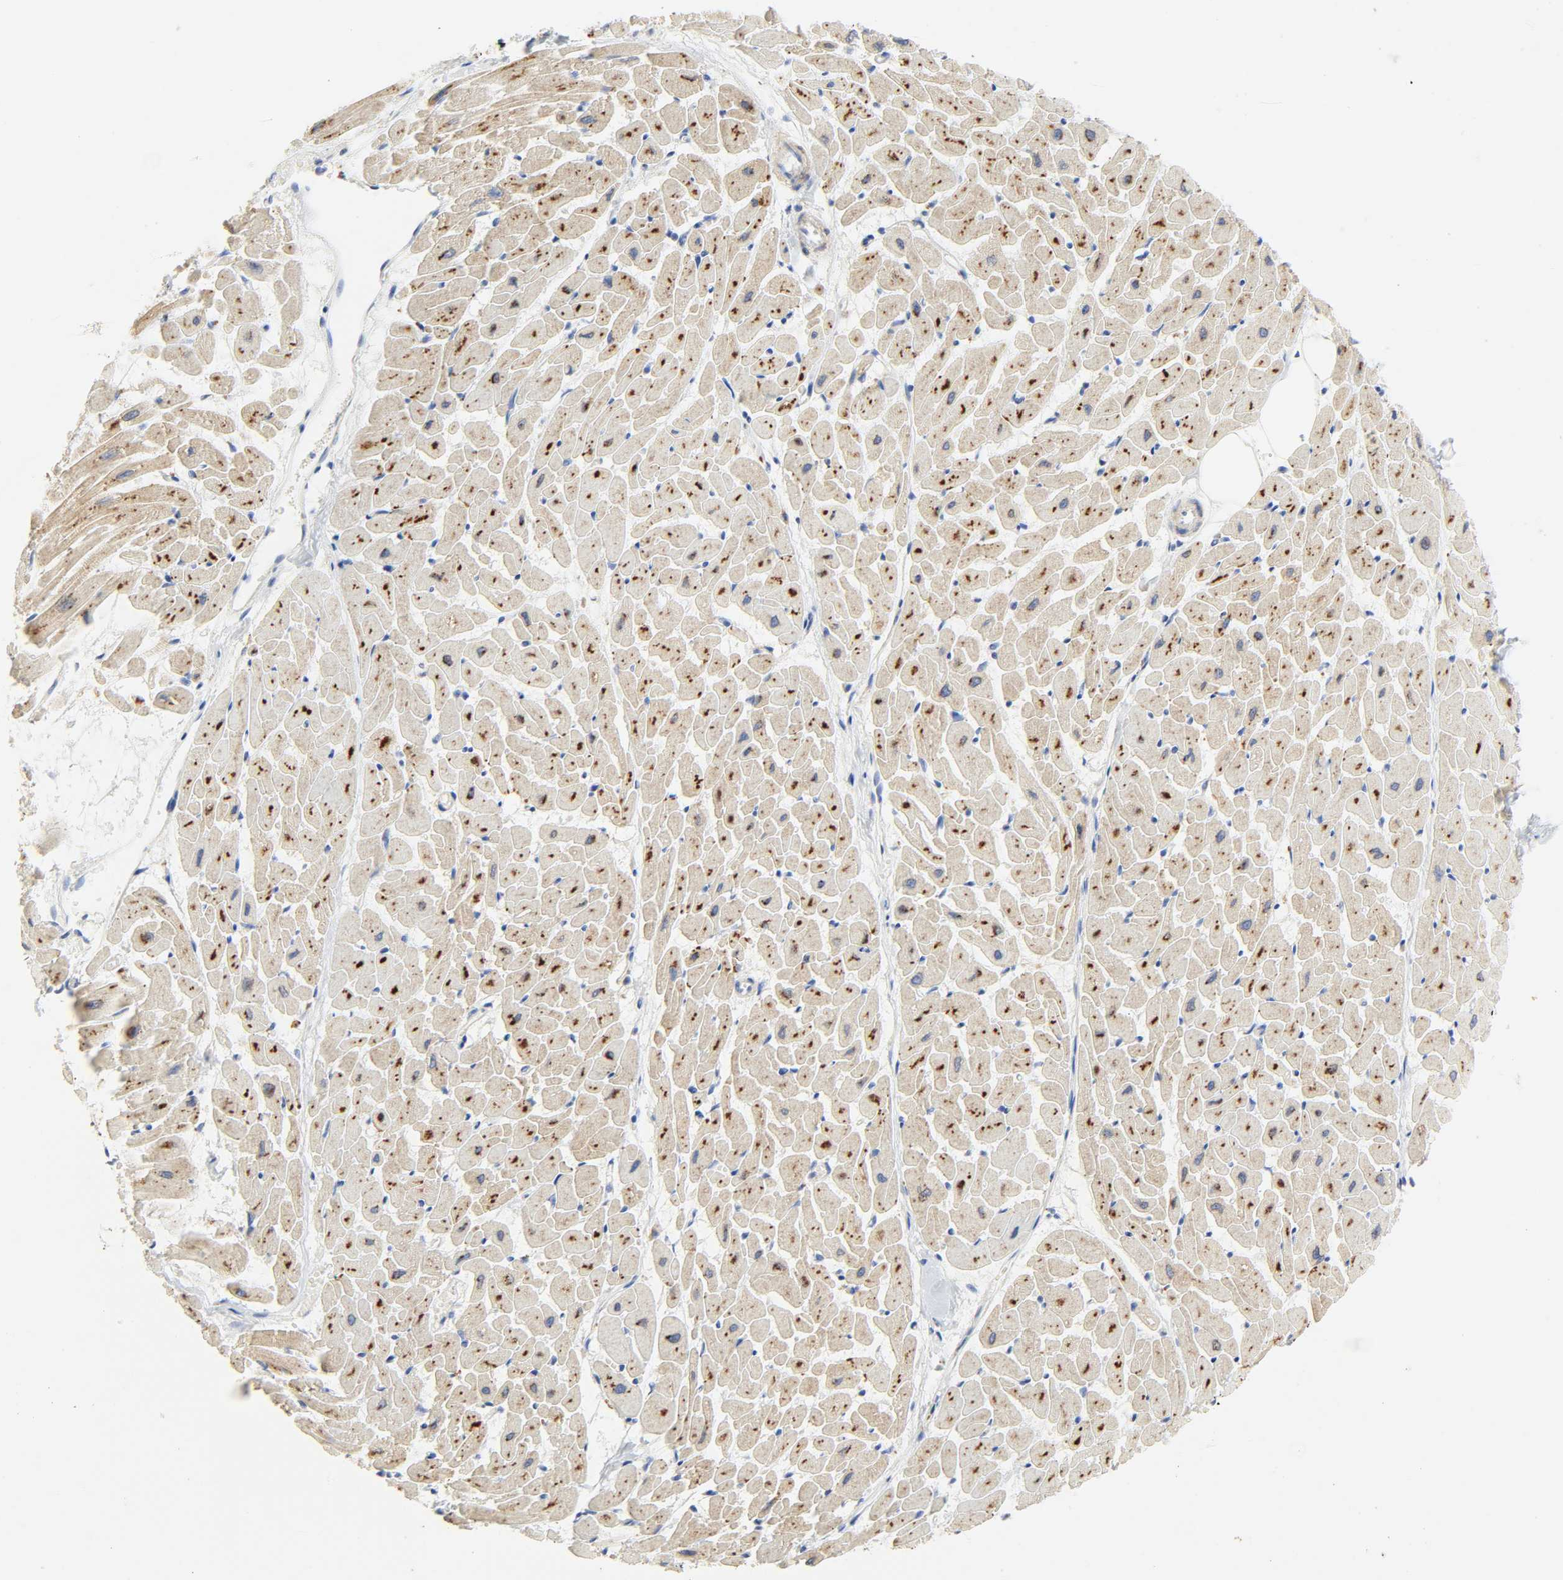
{"staining": {"intensity": "moderate", "quantity": ">75%", "location": "cytoplasmic/membranous"}, "tissue": "heart muscle", "cell_type": "Cardiomyocytes", "image_type": "normal", "snomed": [{"axis": "morphology", "description": "Normal tissue, NOS"}, {"axis": "topography", "description": "Heart"}], "caption": "This is a histology image of immunohistochemistry staining of unremarkable heart muscle, which shows moderate staining in the cytoplasmic/membranous of cardiomyocytes.", "gene": "CAMK2A", "patient": {"sex": "female", "age": 19}}